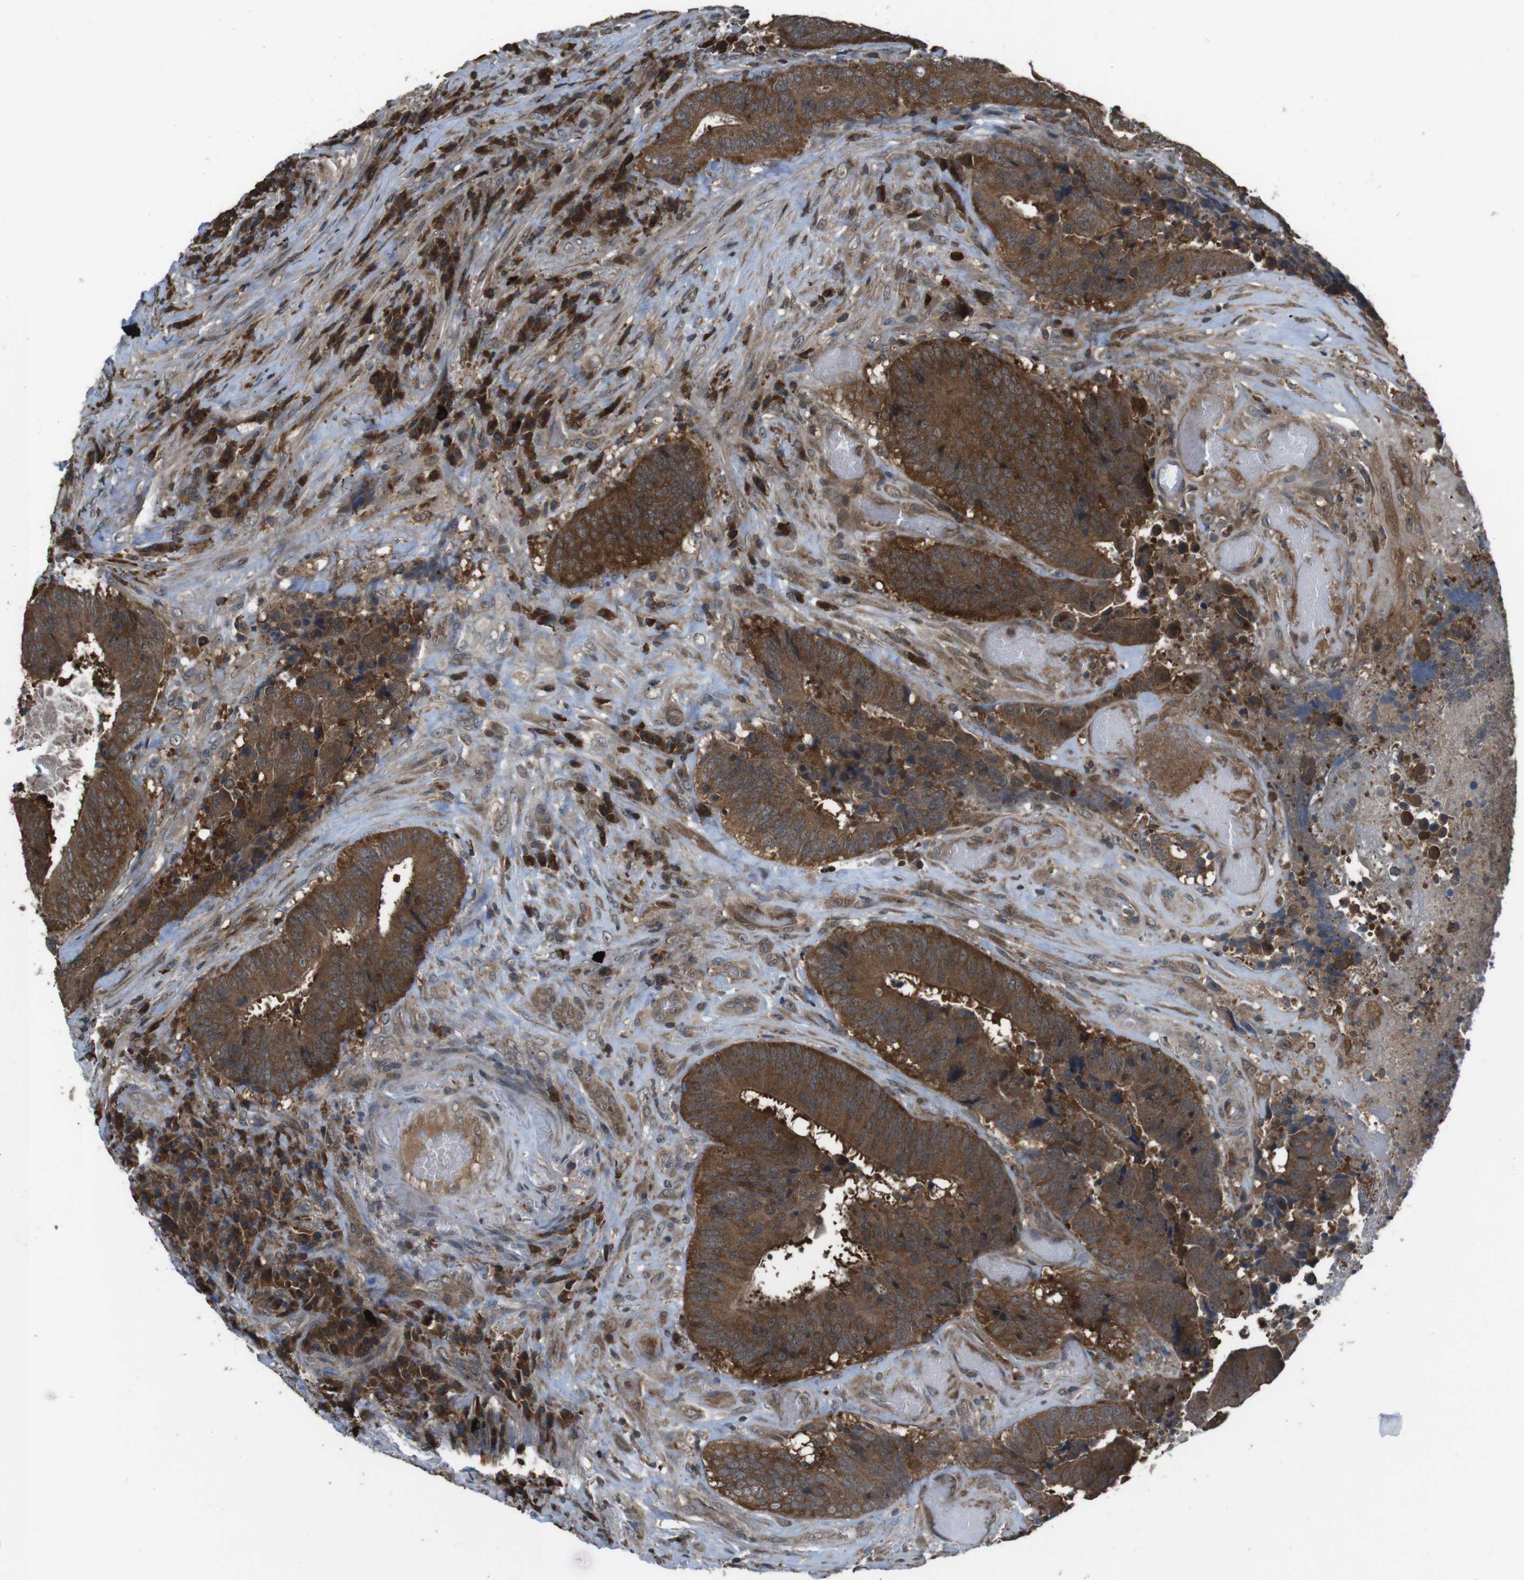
{"staining": {"intensity": "strong", "quantity": ">75%", "location": "cytoplasmic/membranous"}, "tissue": "colorectal cancer", "cell_type": "Tumor cells", "image_type": "cancer", "snomed": [{"axis": "morphology", "description": "Adenocarcinoma, NOS"}, {"axis": "topography", "description": "Rectum"}], "caption": "Colorectal cancer (adenocarcinoma) stained with a protein marker demonstrates strong staining in tumor cells.", "gene": "SLC22A23", "patient": {"sex": "male", "age": 72}}